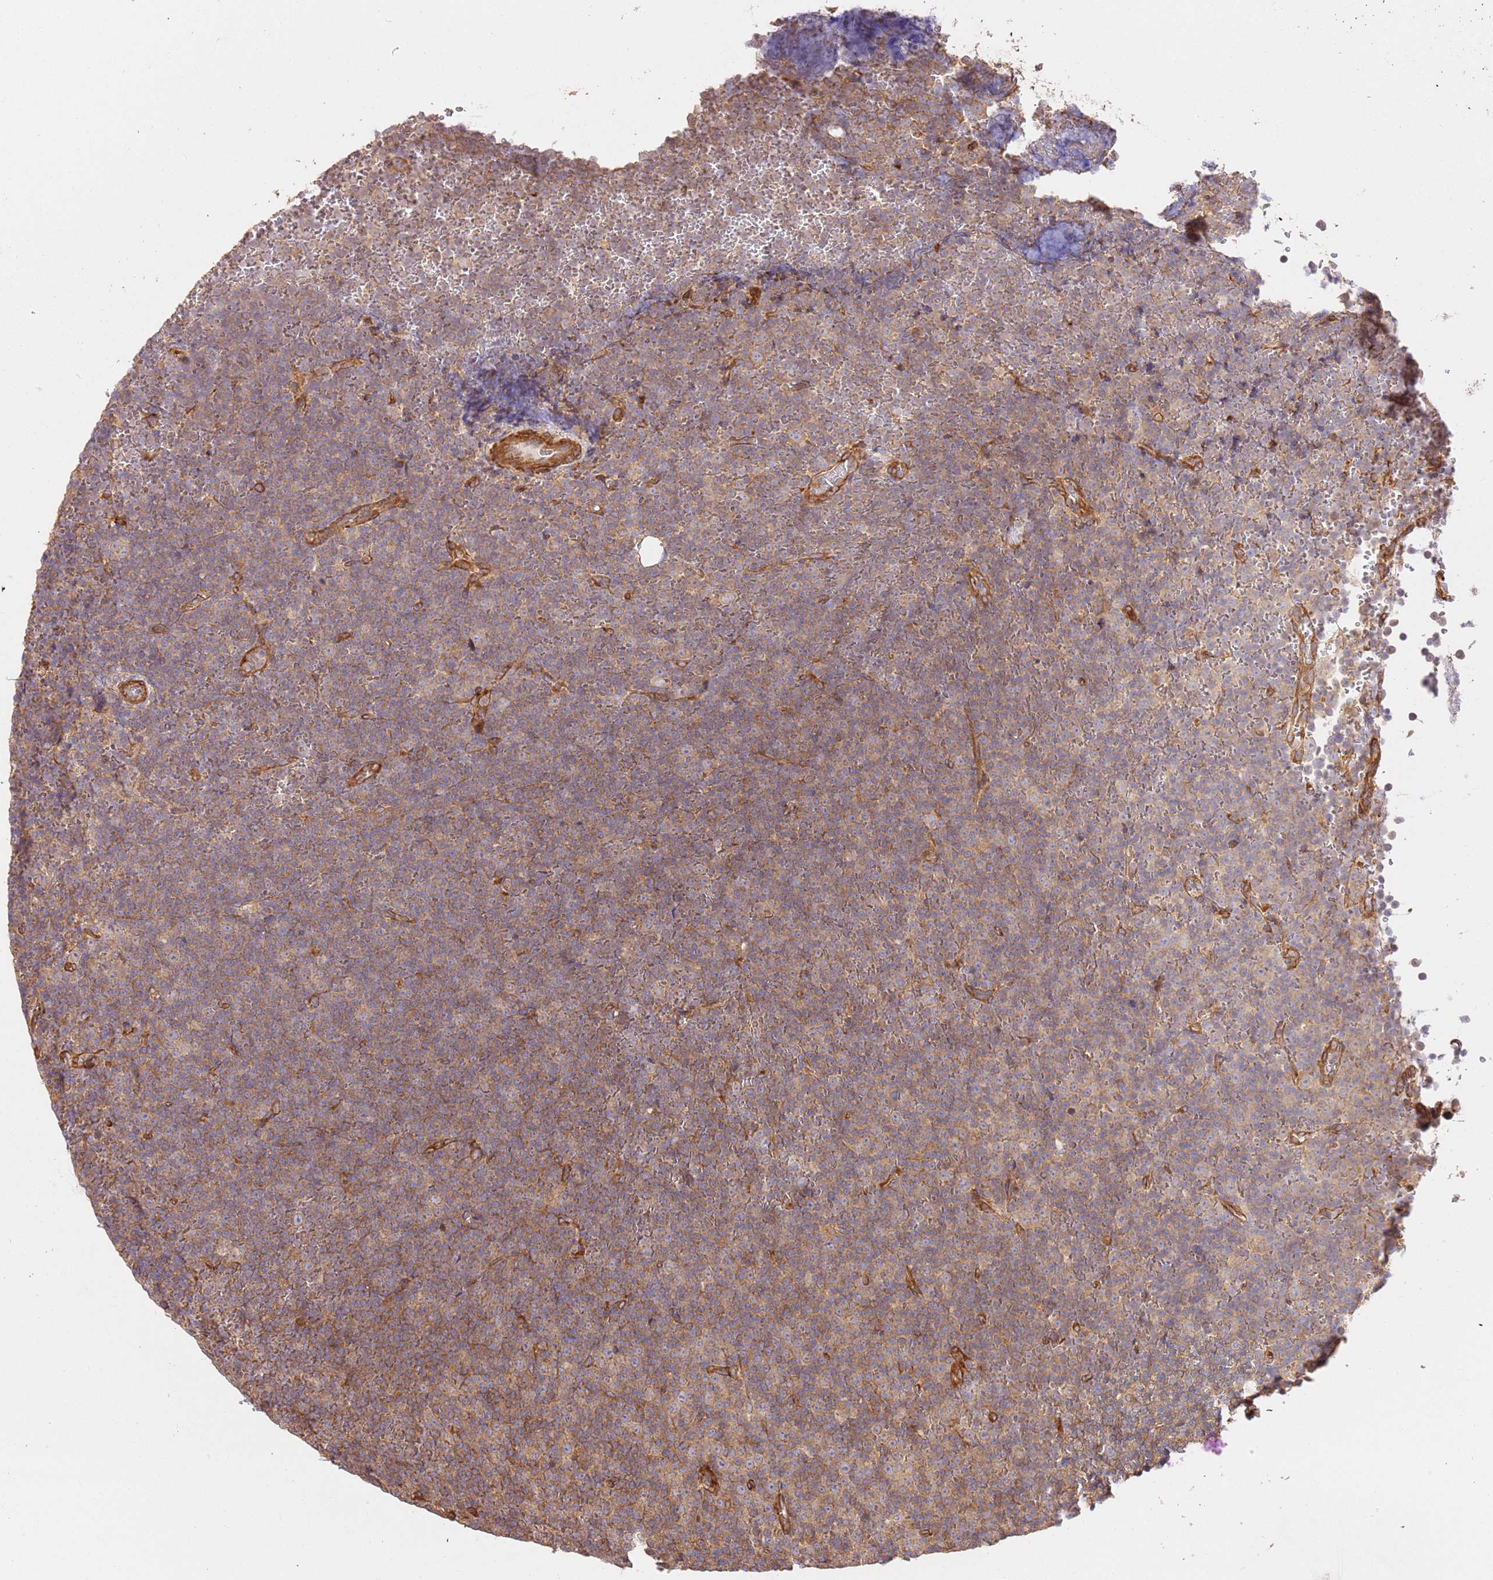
{"staining": {"intensity": "moderate", "quantity": ">75%", "location": "cytoplasmic/membranous"}, "tissue": "lymphoma", "cell_type": "Tumor cells", "image_type": "cancer", "snomed": [{"axis": "morphology", "description": "Malignant lymphoma, non-Hodgkin's type, Low grade"}, {"axis": "topography", "description": "Lymph node"}], "caption": "High-power microscopy captured an immunohistochemistry image of malignant lymphoma, non-Hodgkin's type (low-grade), revealing moderate cytoplasmic/membranous staining in about >75% of tumor cells. The staining was performed using DAB (3,3'-diaminobenzidine) to visualize the protein expression in brown, while the nuclei were stained in blue with hematoxylin (Magnification: 20x).", "gene": "ZBTB39", "patient": {"sex": "female", "age": 67}}